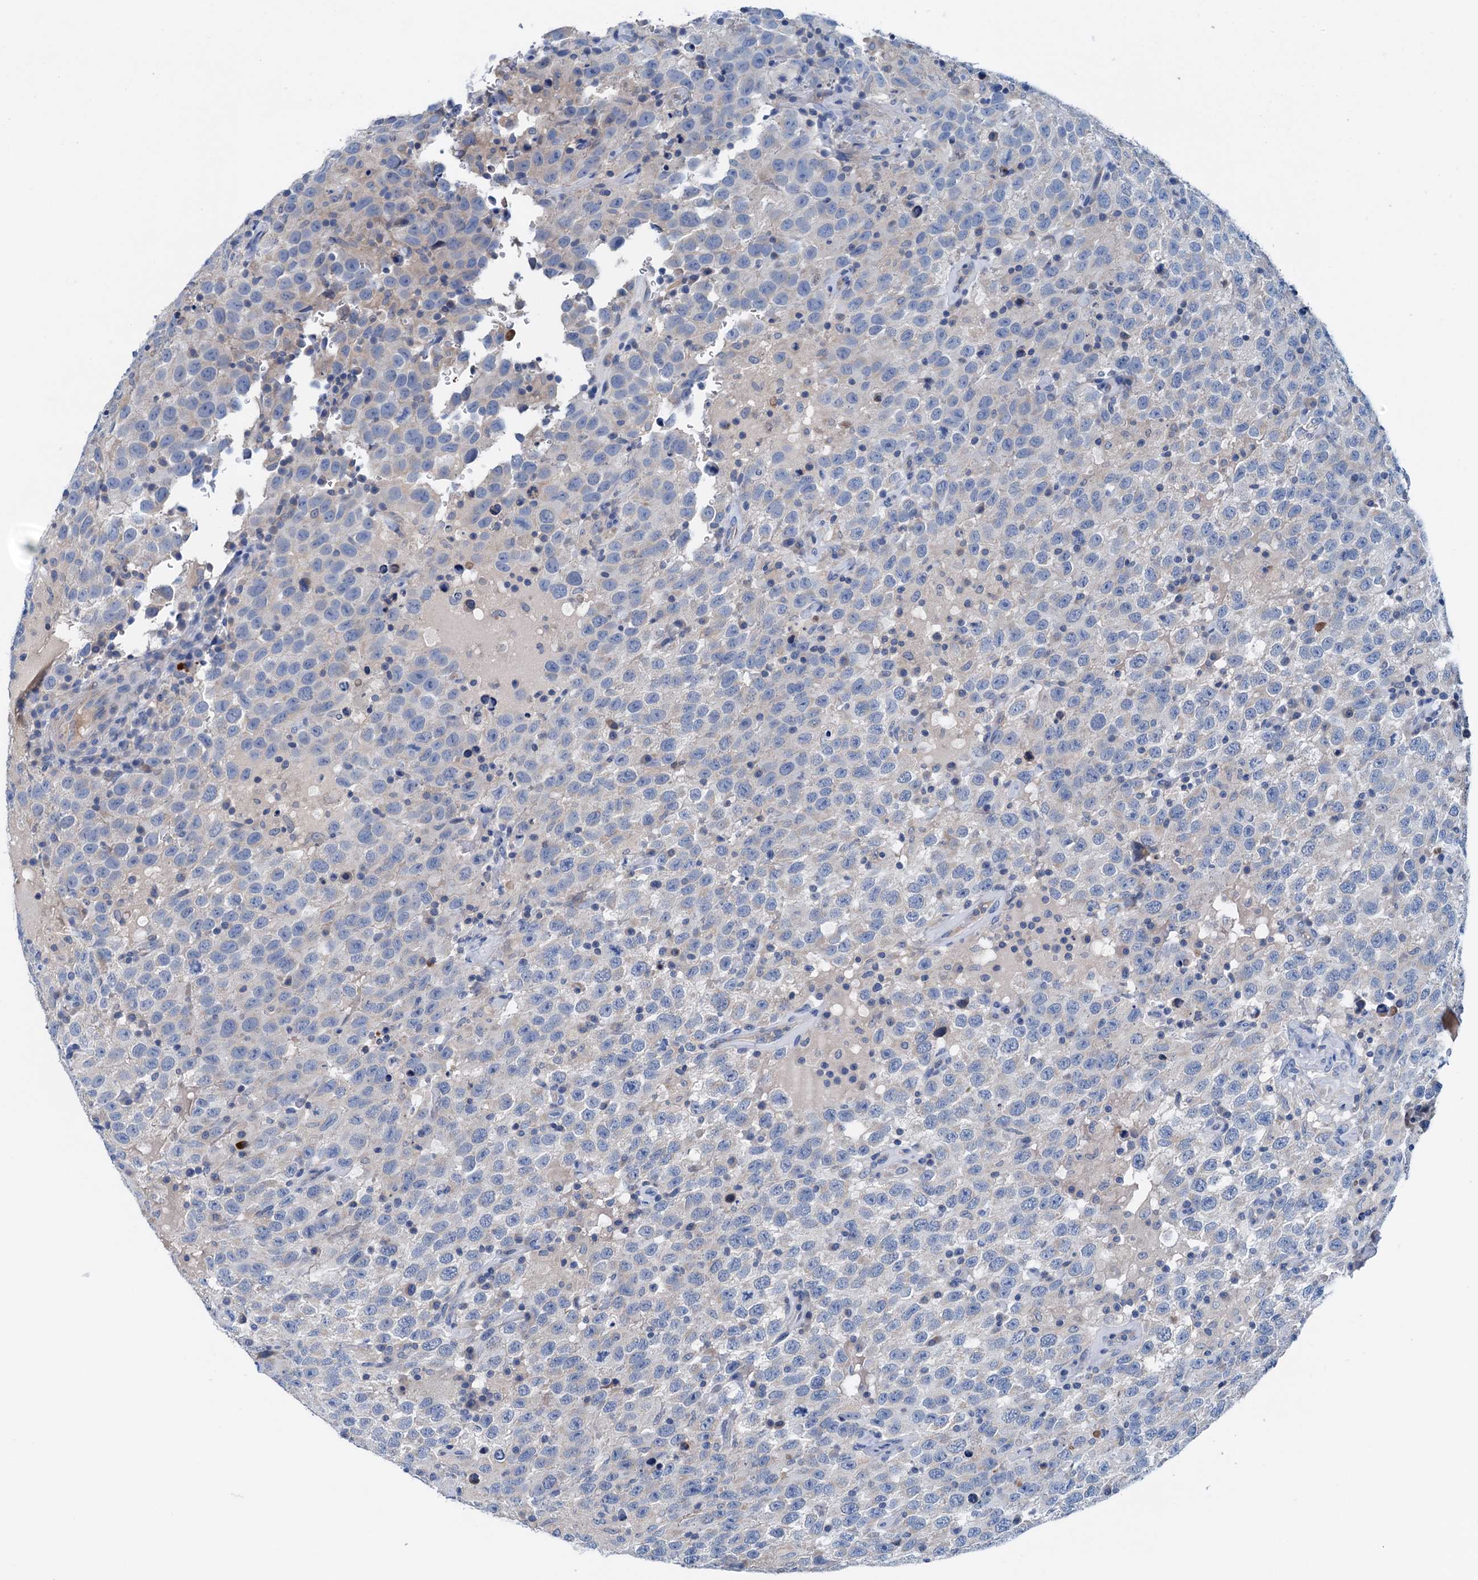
{"staining": {"intensity": "negative", "quantity": "none", "location": "none"}, "tissue": "testis cancer", "cell_type": "Tumor cells", "image_type": "cancer", "snomed": [{"axis": "morphology", "description": "Seminoma, NOS"}, {"axis": "topography", "description": "Testis"}], "caption": "Human testis seminoma stained for a protein using immunohistochemistry exhibits no expression in tumor cells.", "gene": "KNDC1", "patient": {"sex": "male", "age": 41}}